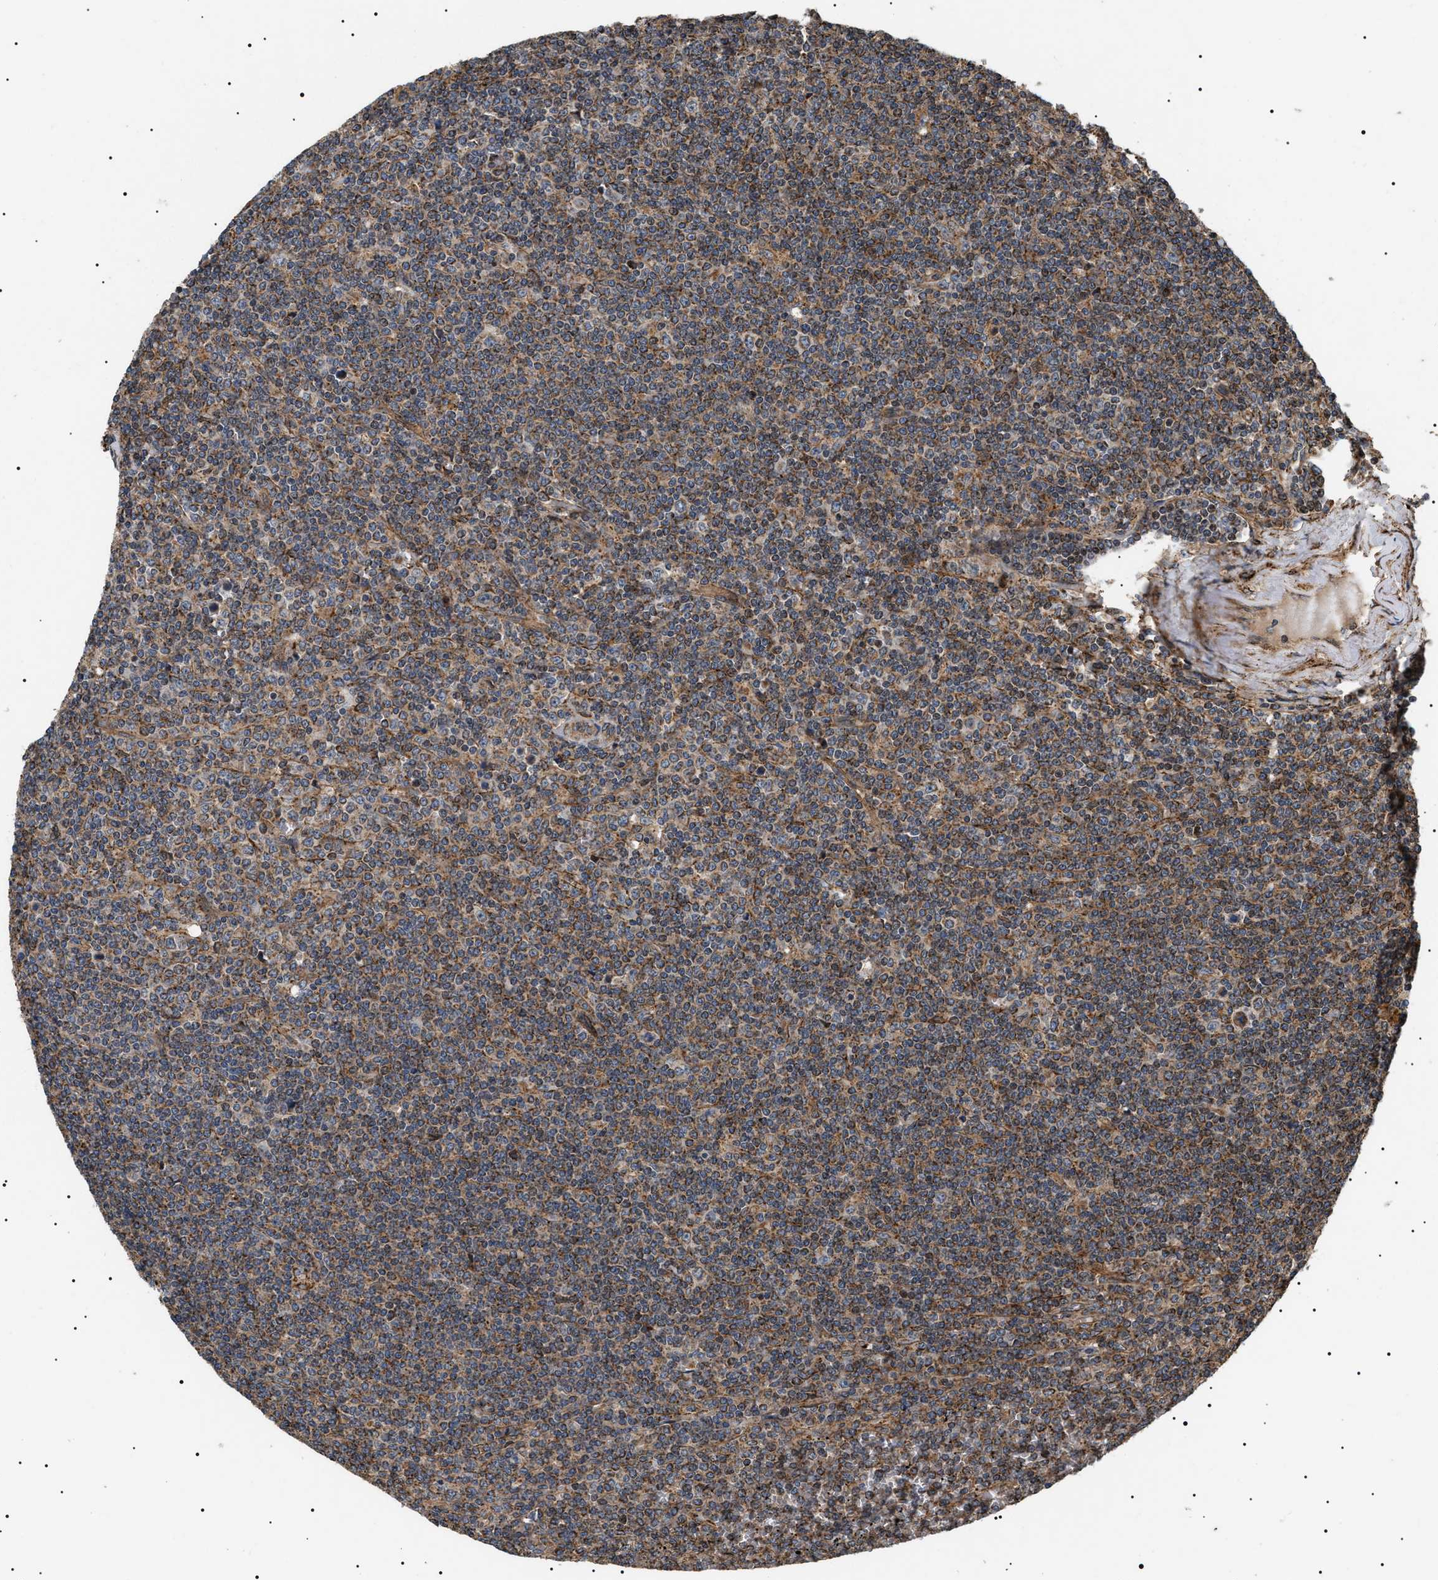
{"staining": {"intensity": "weak", "quantity": "25%-75%", "location": "cytoplasmic/membranous,nuclear"}, "tissue": "lymphoma", "cell_type": "Tumor cells", "image_type": "cancer", "snomed": [{"axis": "morphology", "description": "Malignant lymphoma, non-Hodgkin's type, Low grade"}, {"axis": "topography", "description": "Spleen"}], "caption": "A brown stain highlights weak cytoplasmic/membranous and nuclear staining of a protein in human lymphoma tumor cells.", "gene": "ZBTB26", "patient": {"sex": "female", "age": 19}}